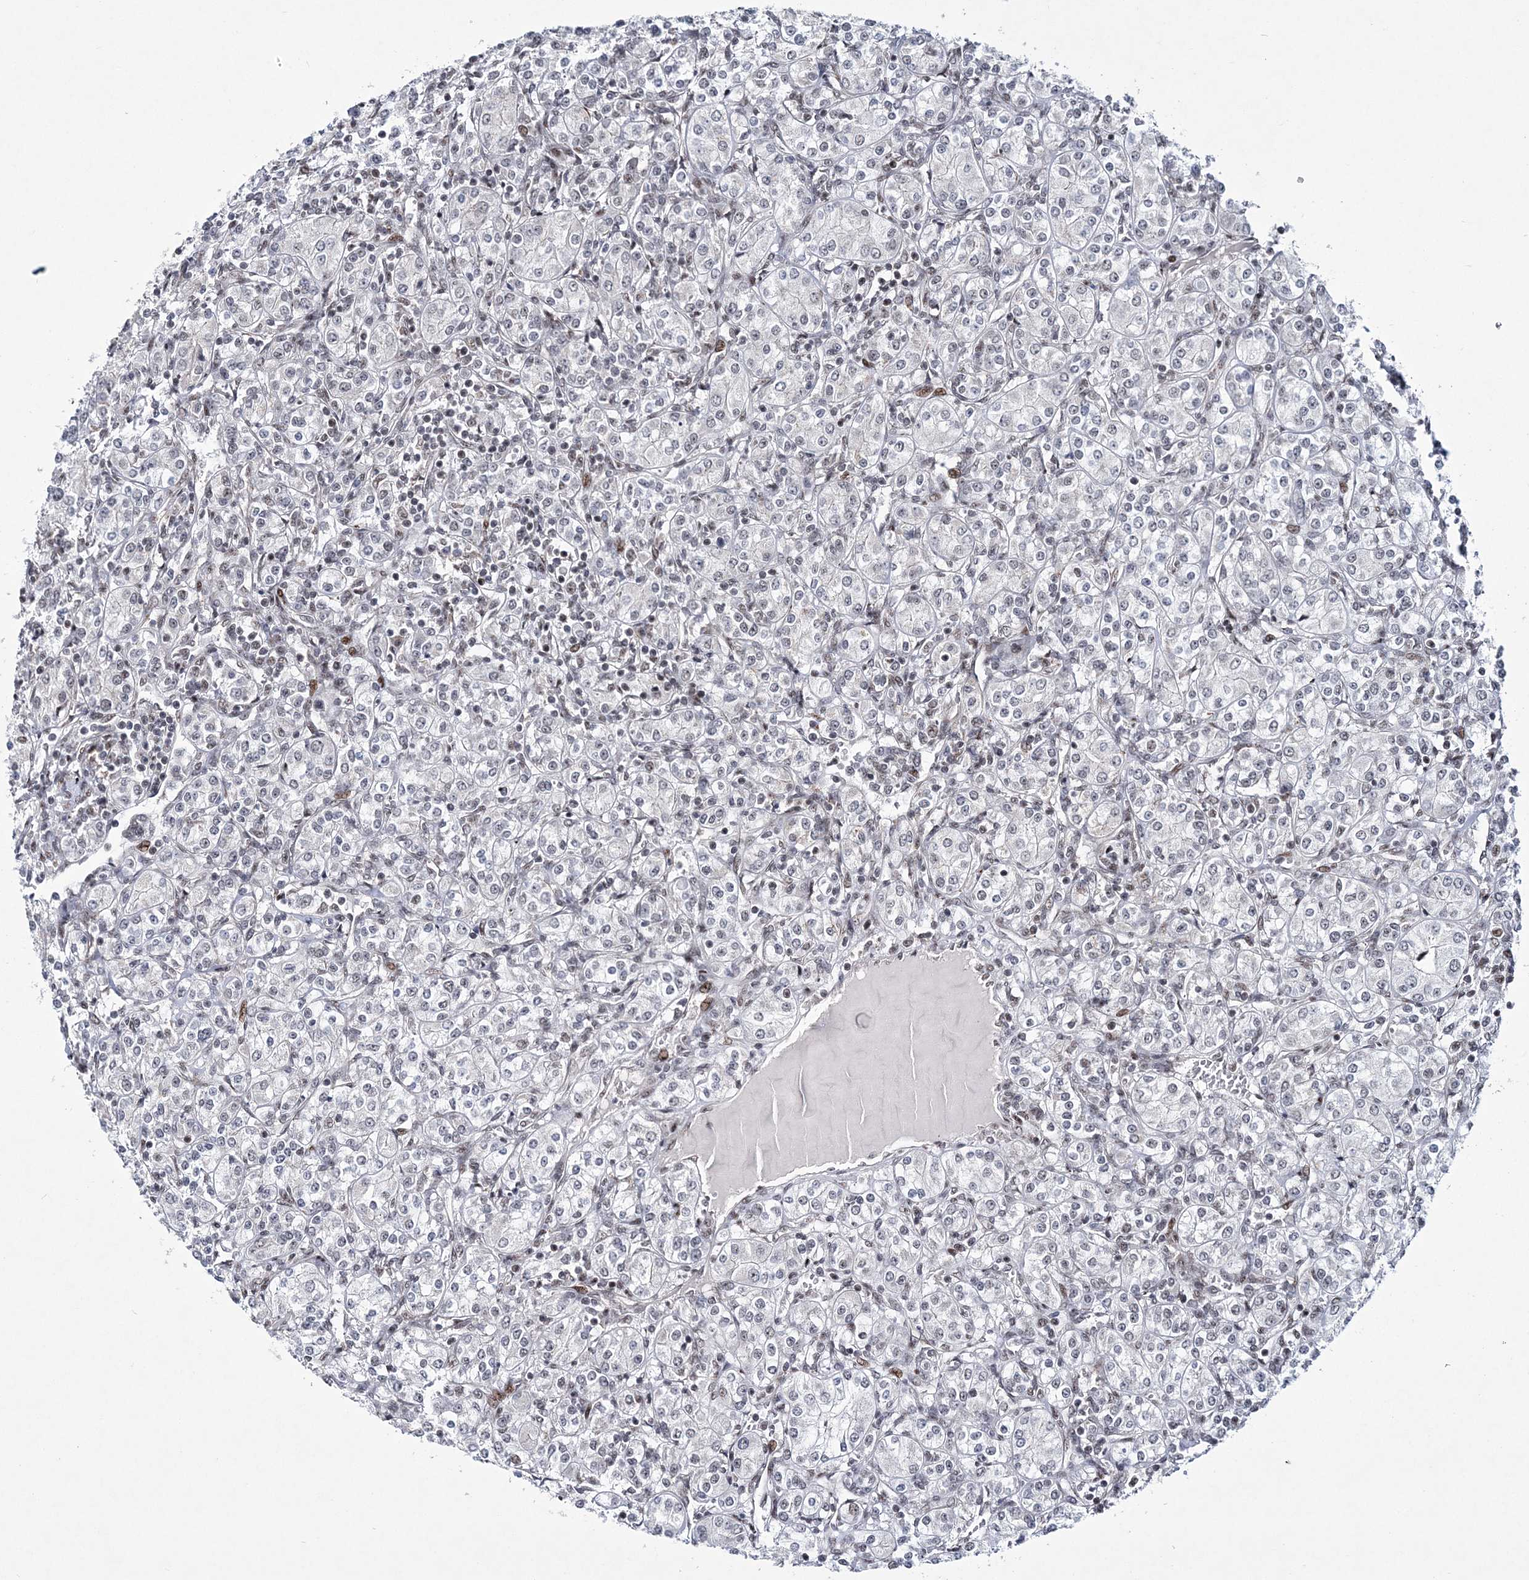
{"staining": {"intensity": "negative", "quantity": "none", "location": "none"}, "tissue": "renal cancer", "cell_type": "Tumor cells", "image_type": "cancer", "snomed": [{"axis": "morphology", "description": "Adenocarcinoma, NOS"}, {"axis": "topography", "description": "Kidney"}], "caption": "Immunohistochemistry of adenocarcinoma (renal) demonstrates no positivity in tumor cells.", "gene": "TATDN2", "patient": {"sex": "male", "age": 77}}